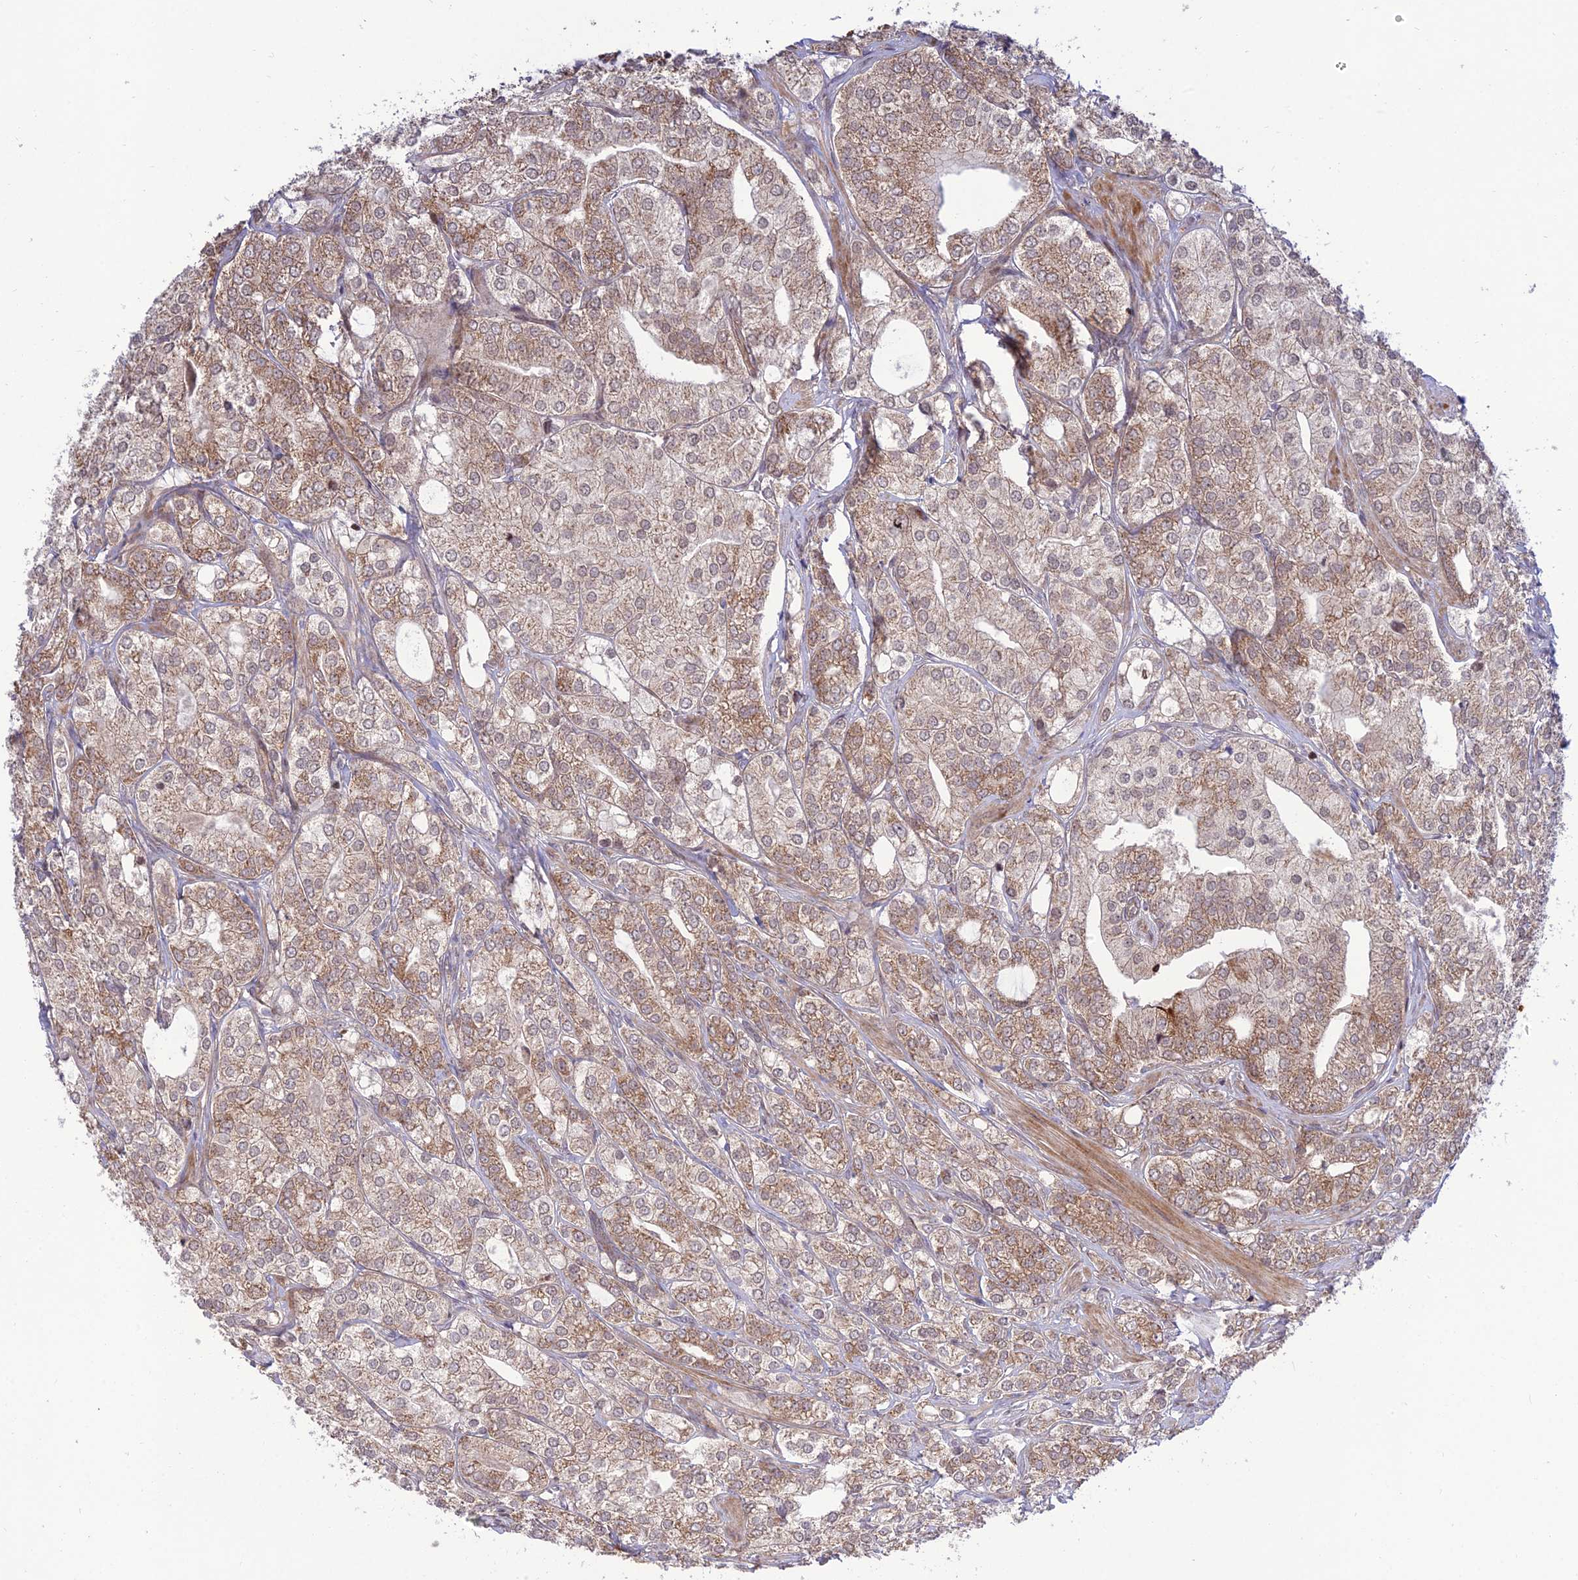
{"staining": {"intensity": "weak", "quantity": ">75%", "location": "cytoplasmic/membranous"}, "tissue": "prostate cancer", "cell_type": "Tumor cells", "image_type": "cancer", "snomed": [{"axis": "morphology", "description": "Adenocarcinoma, High grade"}, {"axis": "topography", "description": "Prostate"}], "caption": "This histopathology image displays adenocarcinoma (high-grade) (prostate) stained with immunohistochemistry to label a protein in brown. The cytoplasmic/membranous of tumor cells show weak positivity for the protein. Nuclei are counter-stained blue.", "gene": "PLEKHG2", "patient": {"sex": "male", "age": 50}}